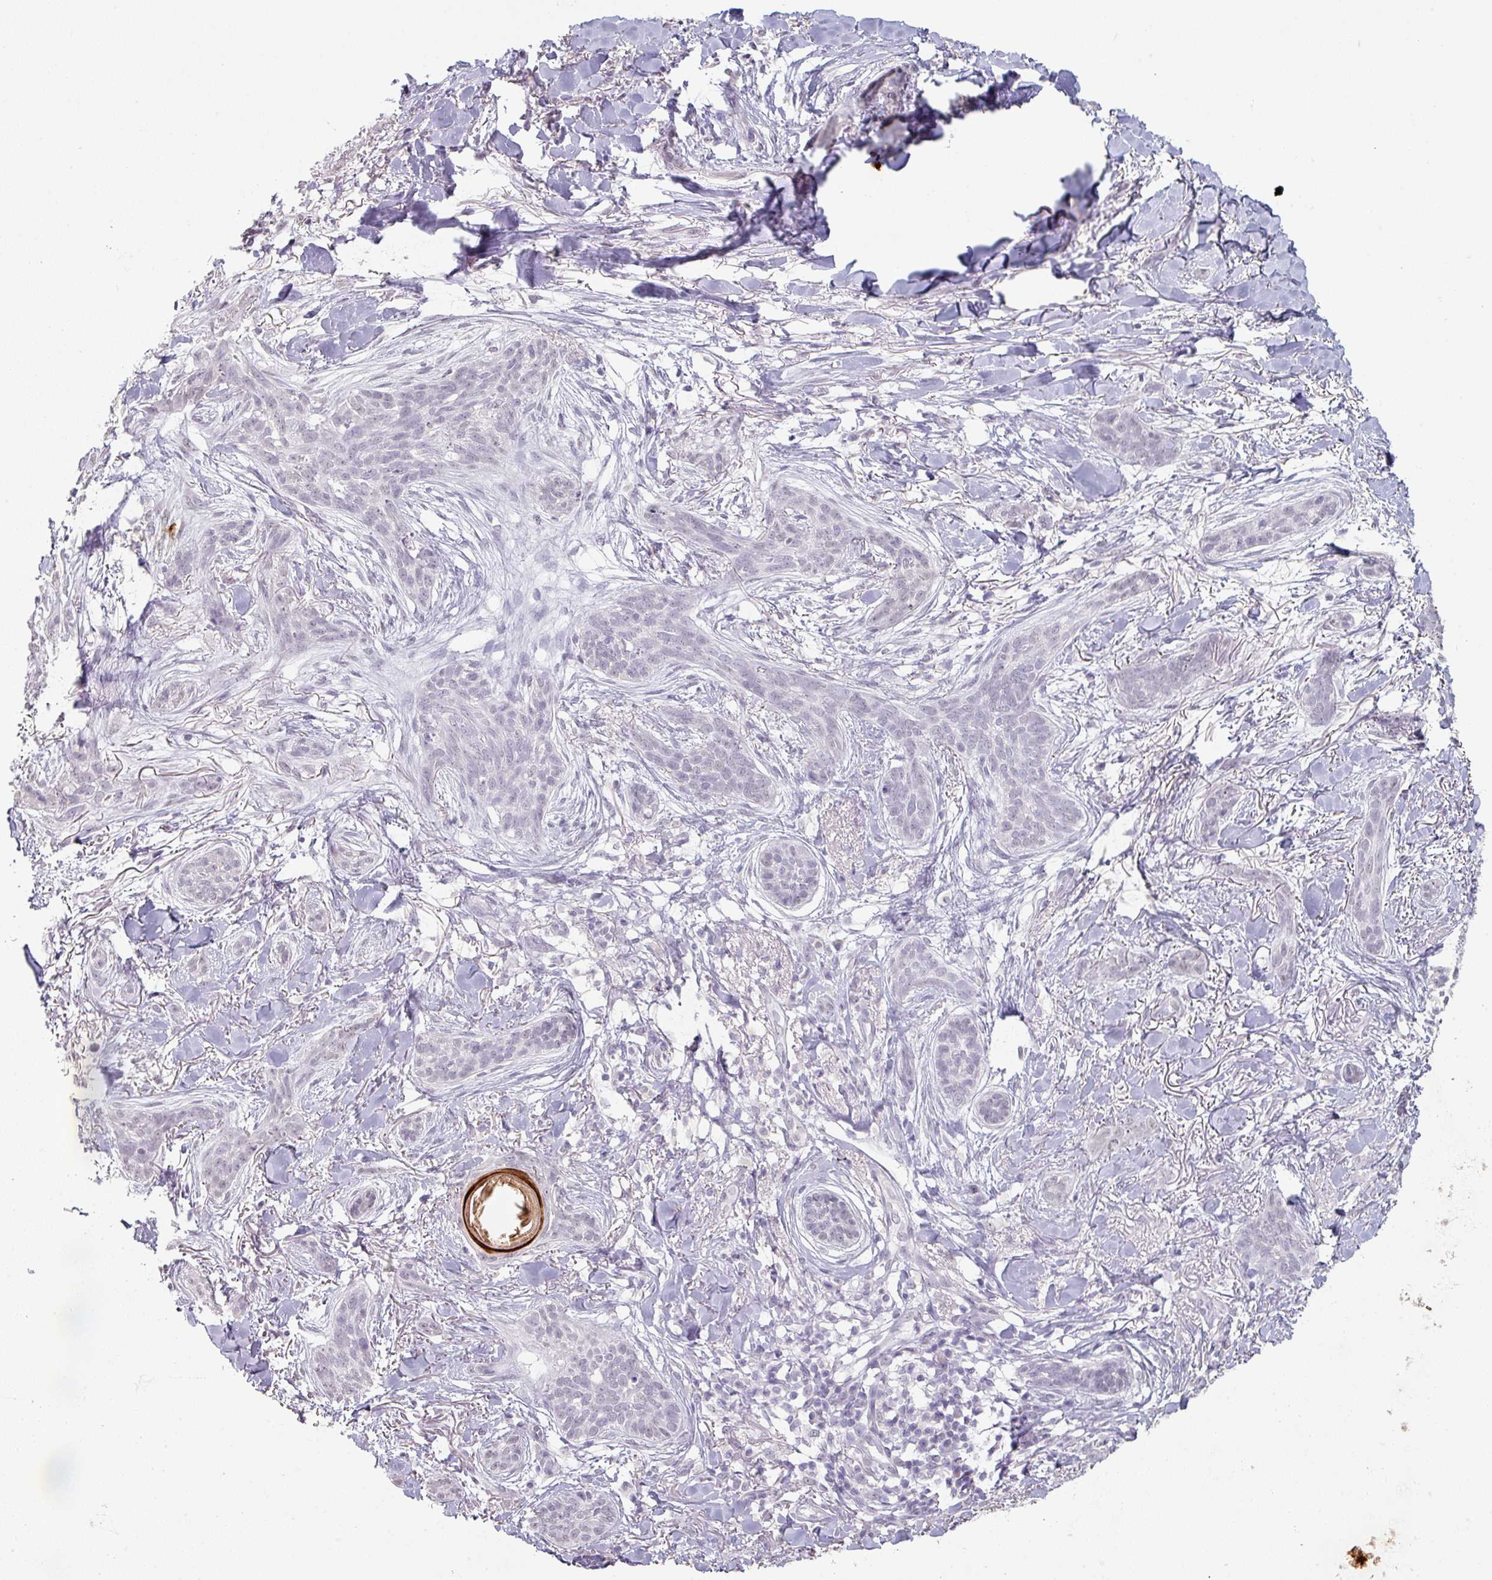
{"staining": {"intensity": "negative", "quantity": "none", "location": "none"}, "tissue": "skin cancer", "cell_type": "Tumor cells", "image_type": "cancer", "snomed": [{"axis": "morphology", "description": "Basal cell carcinoma"}, {"axis": "topography", "description": "Skin"}], "caption": "The photomicrograph shows no significant staining in tumor cells of skin cancer (basal cell carcinoma).", "gene": "SPRR1A", "patient": {"sex": "male", "age": 52}}